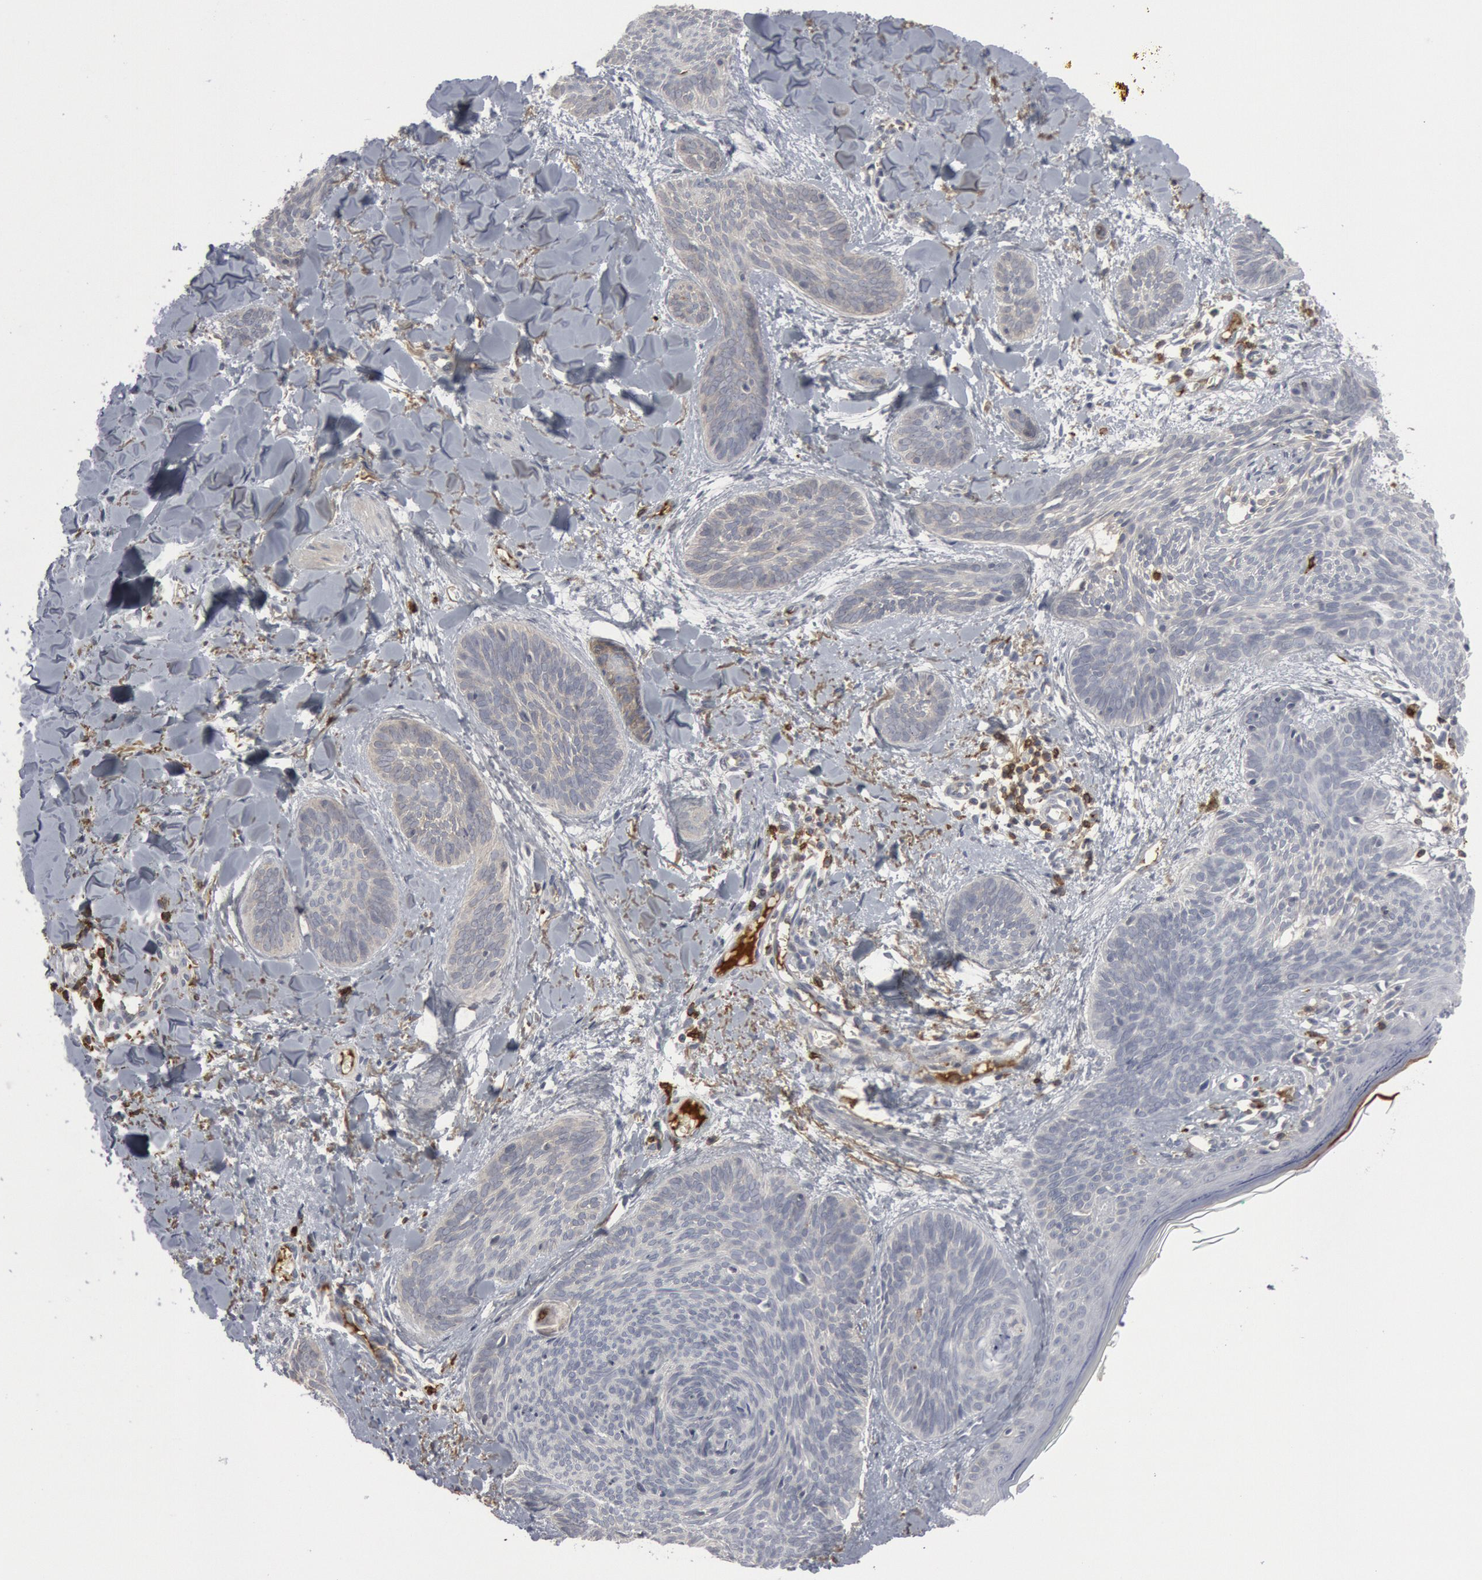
{"staining": {"intensity": "negative", "quantity": "none", "location": "none"}, "tissue": "skin cancer", "cell_type": "Tumor cells", "image_type": "cancer", "snomed": [{"axis": "morphology", "description": "Basal cell carcinoma"}, {"axis": "topography", "description": "Skin"}], "caption": "A high-resolution image shows IHC staining of skin cancer (basal cell carcinoma), which displays no significant expression in tumor cells.", "gene": "C1QC", "patient": {"sex": "female", "age": 81}}